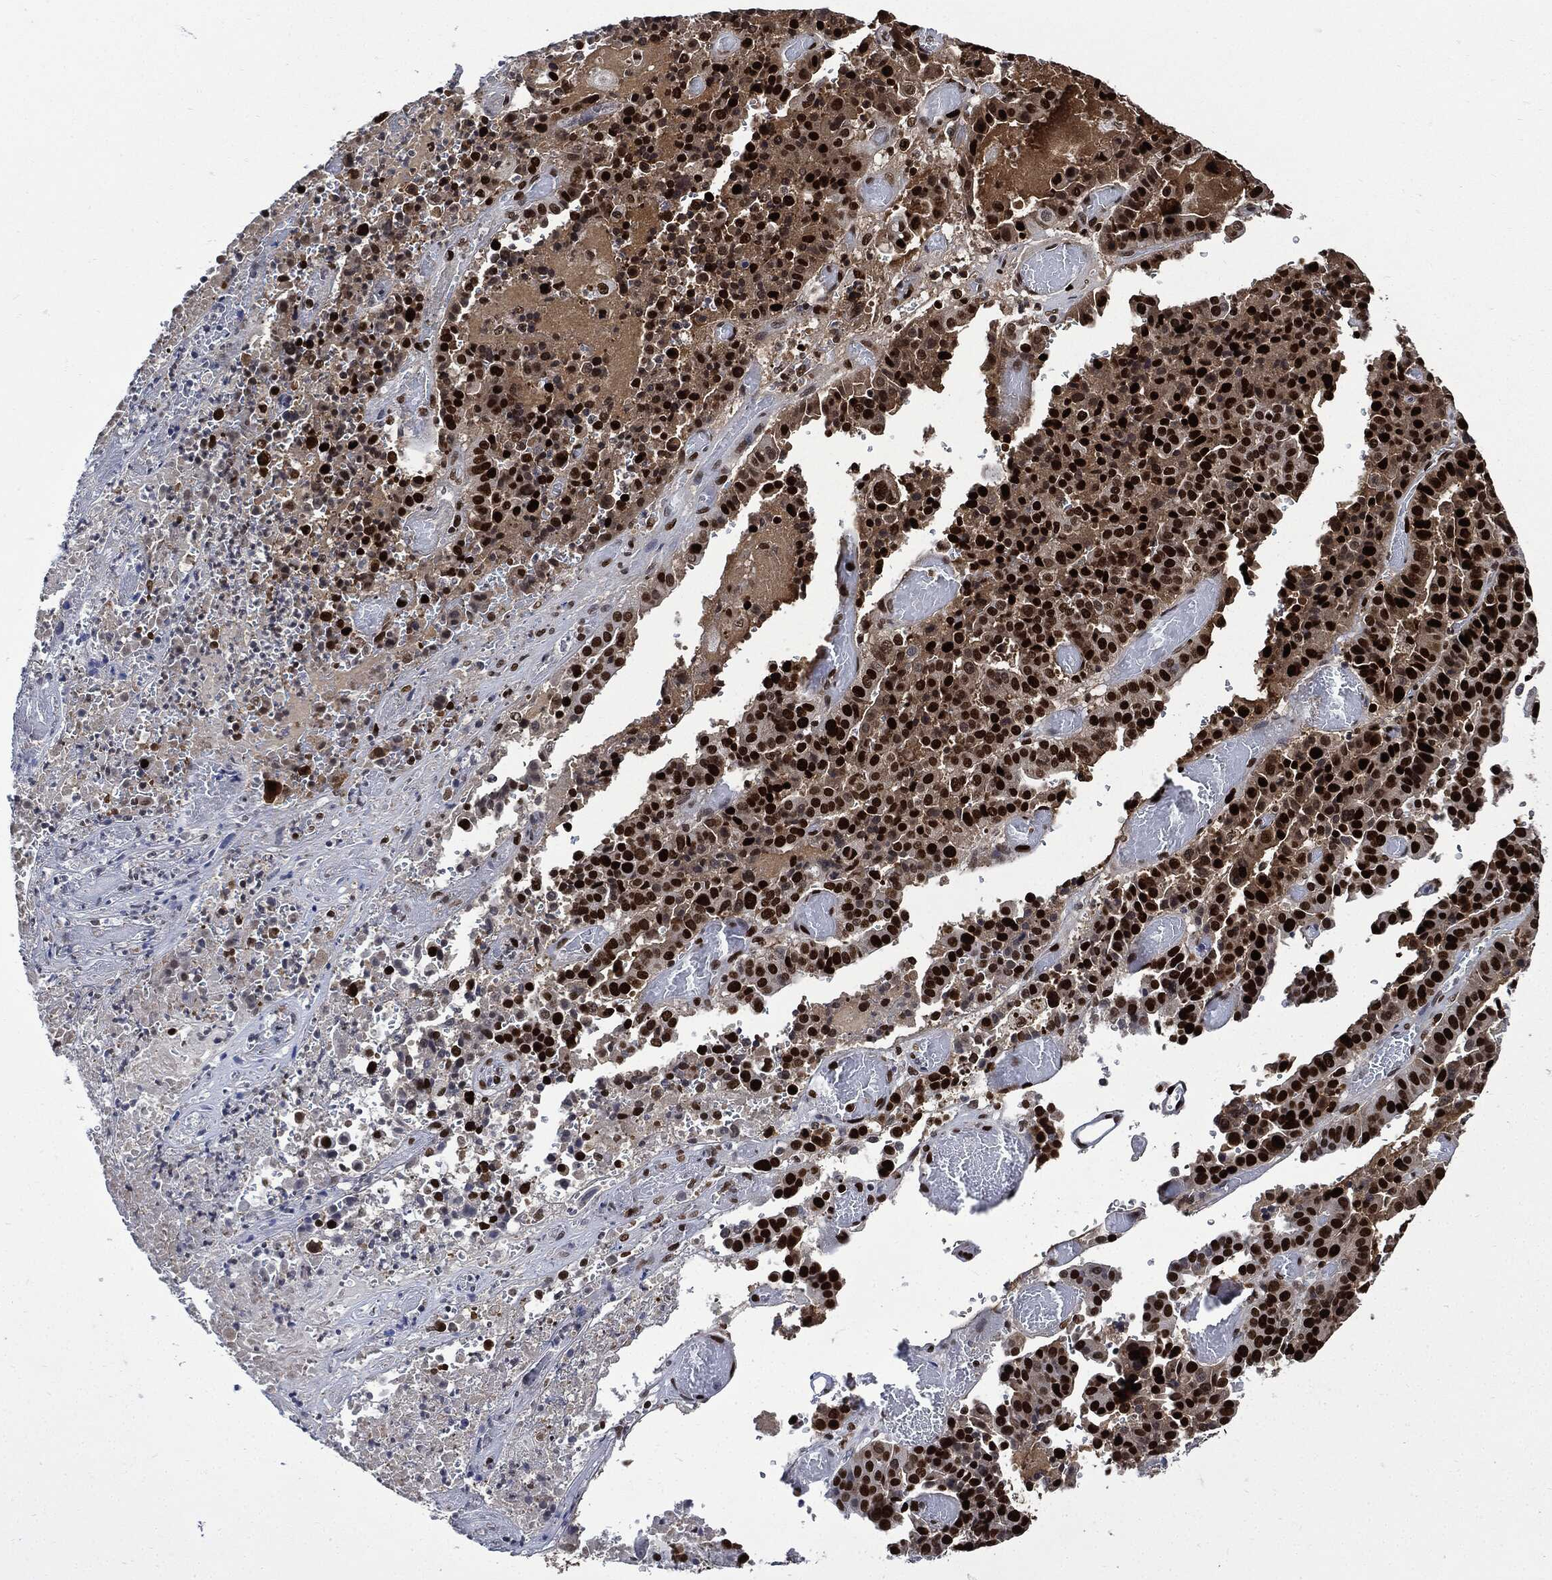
{"staining": {"intensity": "strong", "quantity": ">75%", "location": "nuclear"}, "tissue": "stomach cancer", "cell_type": "Tumor cells", "image_type": "cancer", "snomed": [{"axis": "morphology", "description": "Adenocarcinoma, NOS"}, {"axis": "topography", "description": "Stomach"}], "caption": "Immunohistochemistry (IHC) (DAB (3,3'-diaminobenzidine)) staining of stomach adenocarcinoma reveals strong nuclear protein positivity in about >75% of tumor cells.", "gene": "PCNA", "patient": {"sex": "male", "age": 48}}